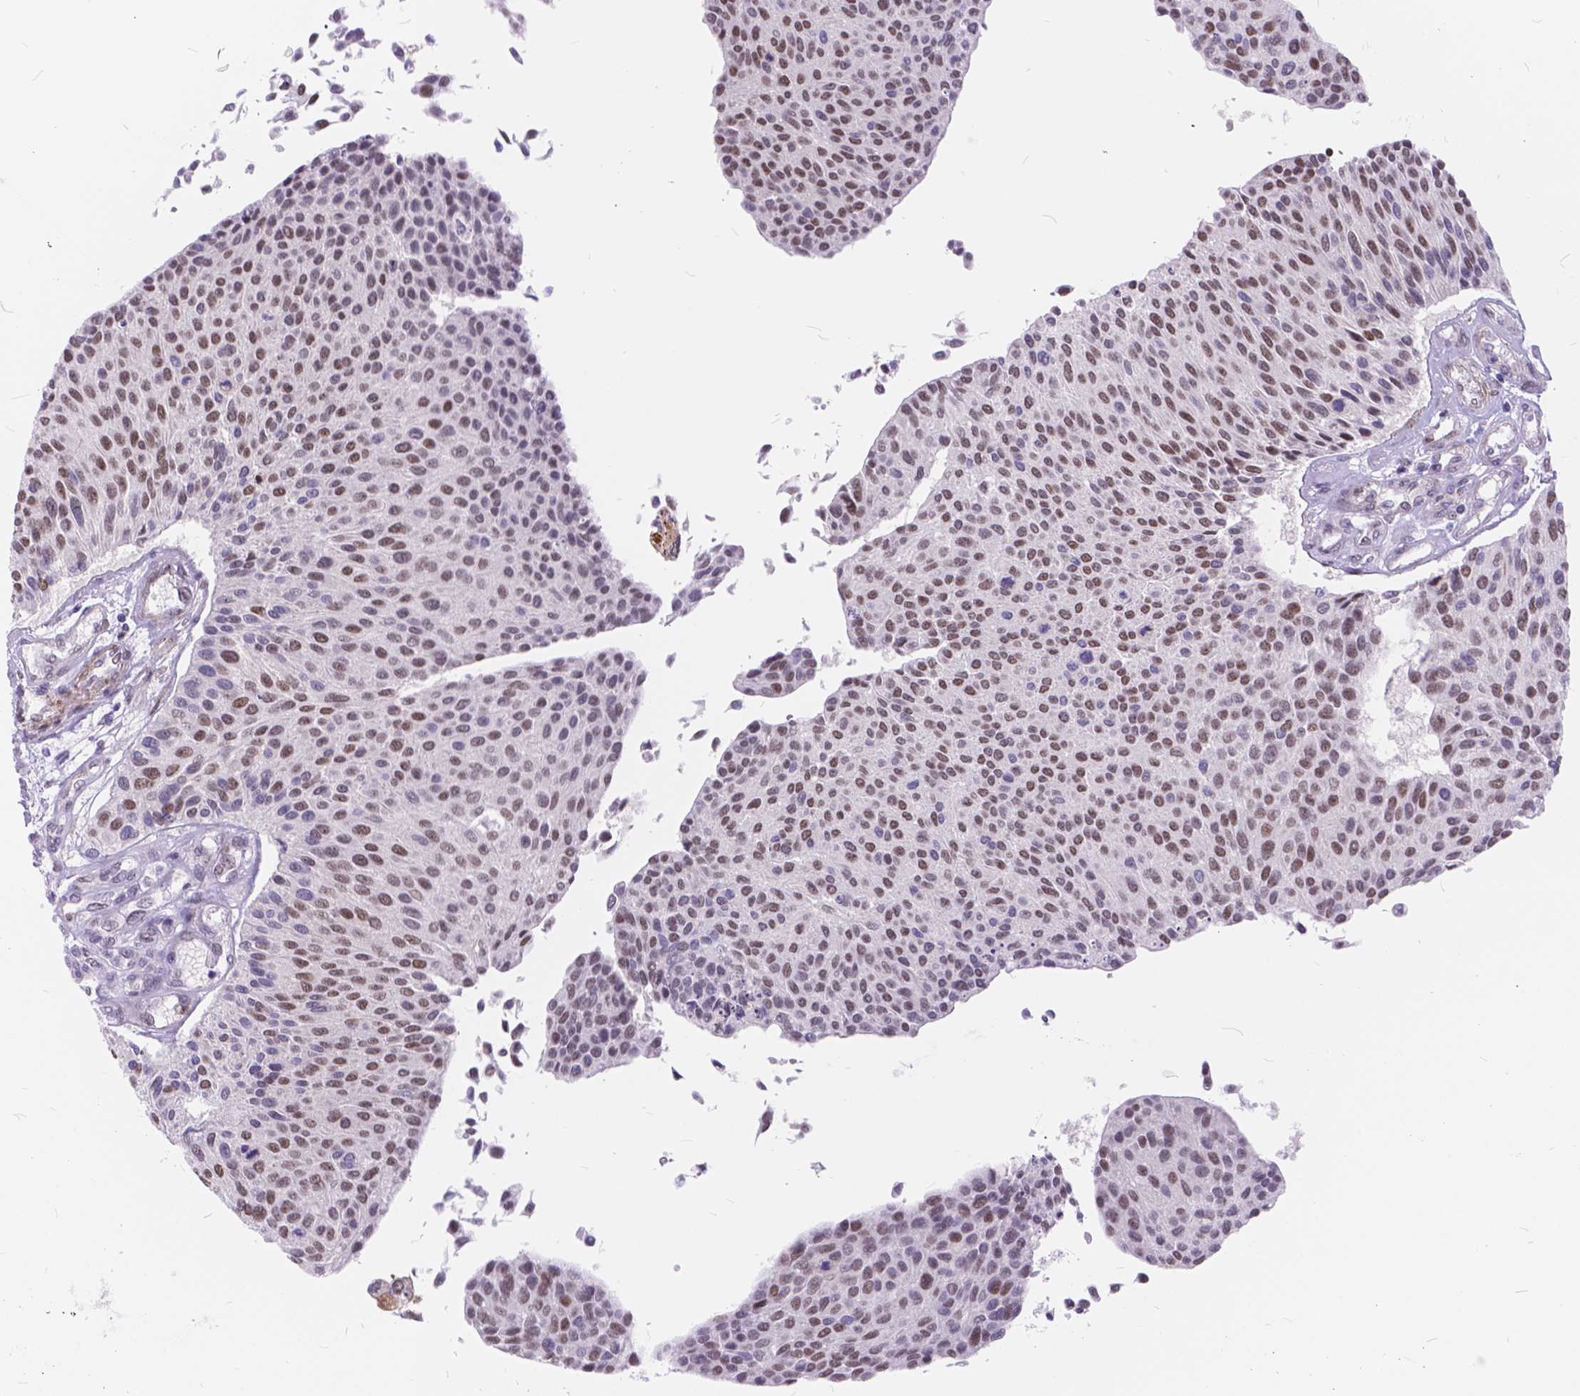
{"staining": {"intensity": "weak", "quantity": ">75%", "location": "nuclear"}, "tissue": "urothelial cancer", "cell_type": "Tumor cells", "image_type": "cancer", "snomed": [{"axis": "morphology", "description": "Urothelial carcinoma, NOS"}, {"axis": "topography", "description": "Urinary bladder"}], "caption": "About >75% of tumor cells in human urothelial cancer reveal weak nuclear protein expression as visualized by brown immunohistochemical staining.", "gene": "MAN2C1", "patient": {"sex": "male", "age": 55}}